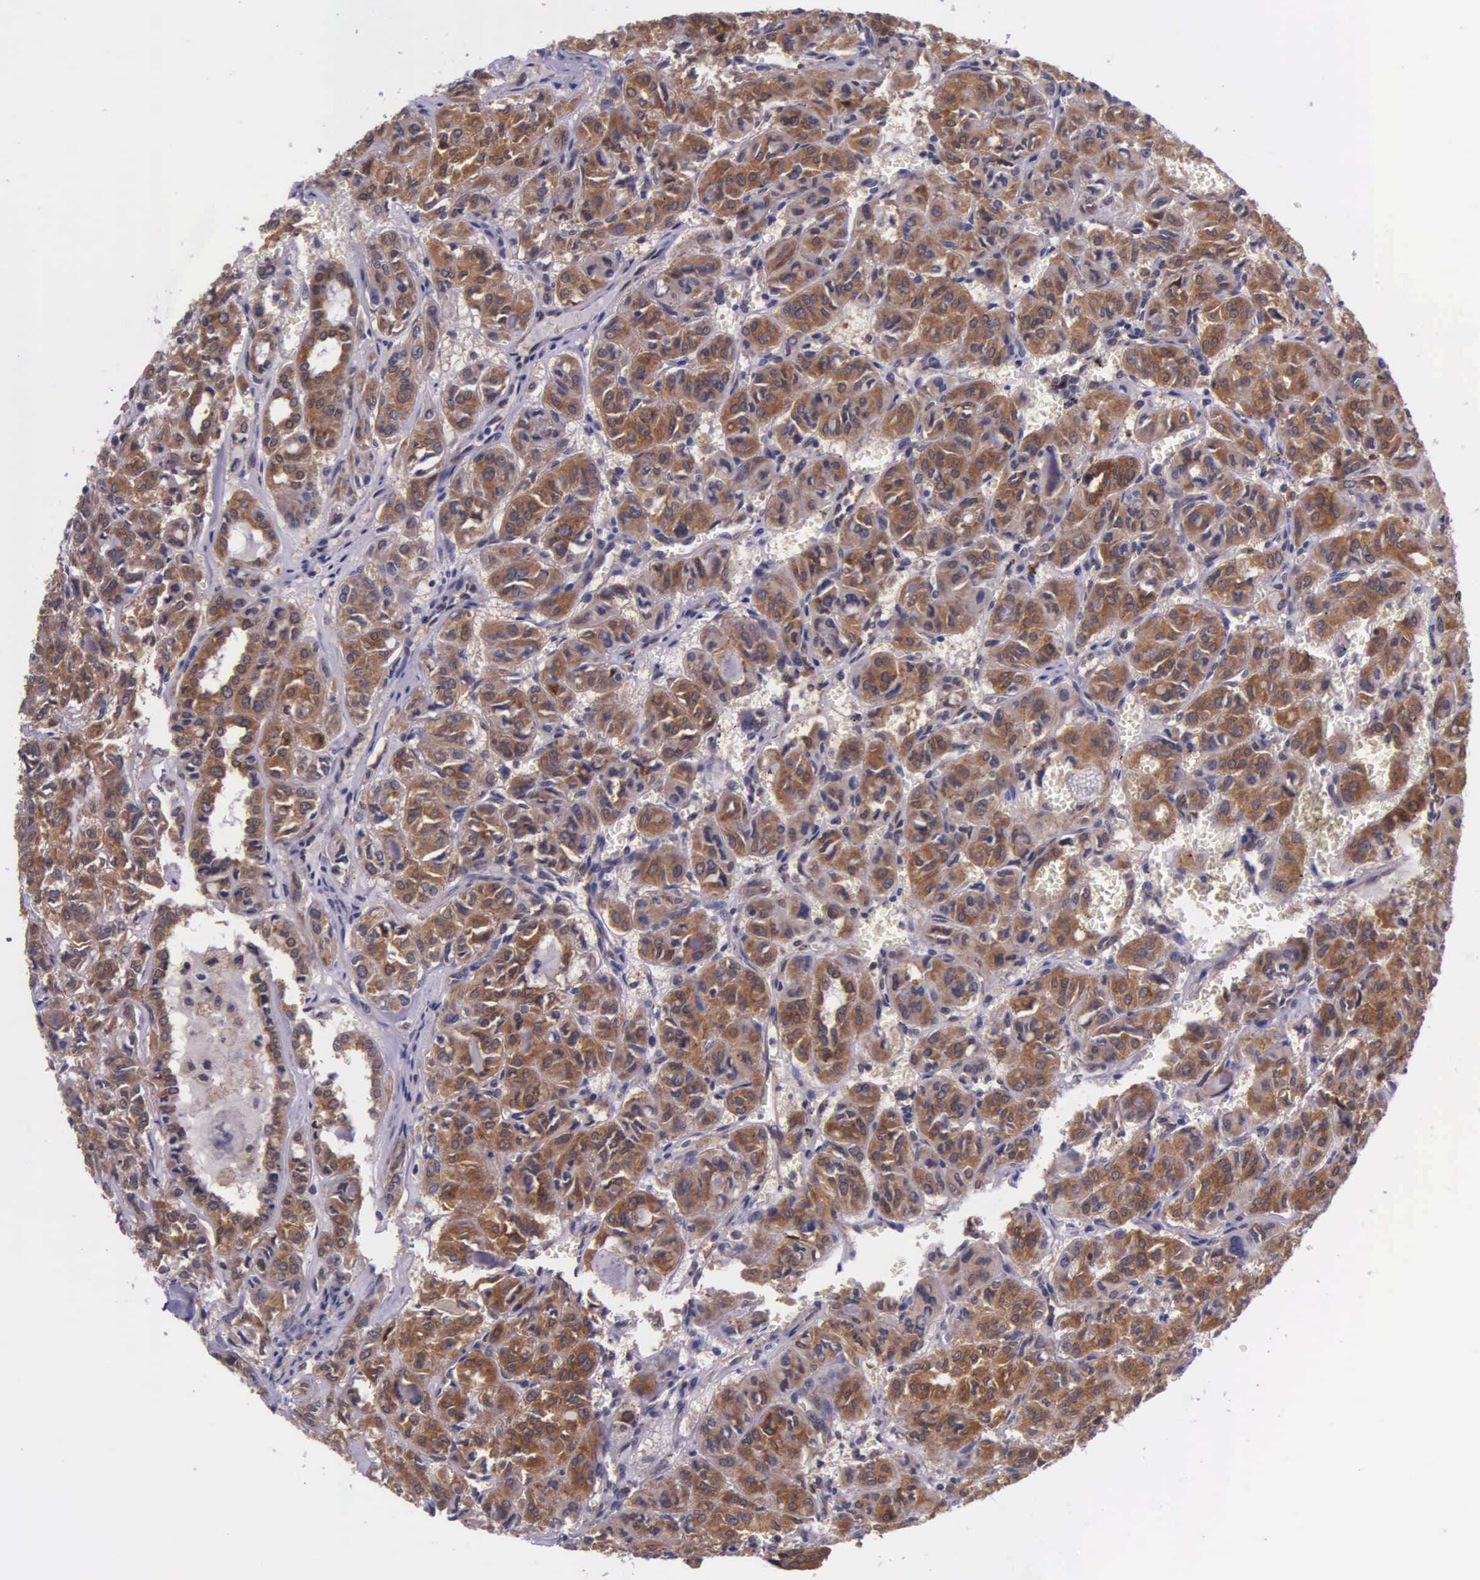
{"staining": {"intensity": "strong", "quantity": ">75%", "location": "cytoplasmic/membranous"}, "tissue": "thyroid cancer", "cell_type": "Tumor cells", "image_type": "cancer", "snomed": [{"axis": "morphology", "description": "Follicular adenoma carcinoma, NOS"}, {"axis": "topography", "description": "Thyroid gland"}], "caption": "A brown stain shows strong cytoplasmic/membranous positivity of a protein in human thyroid cancer tumor cells. Nuclei are stained in blue.", "gene": "GMPR2", "patient": {"sex": "female", "age": 71}}